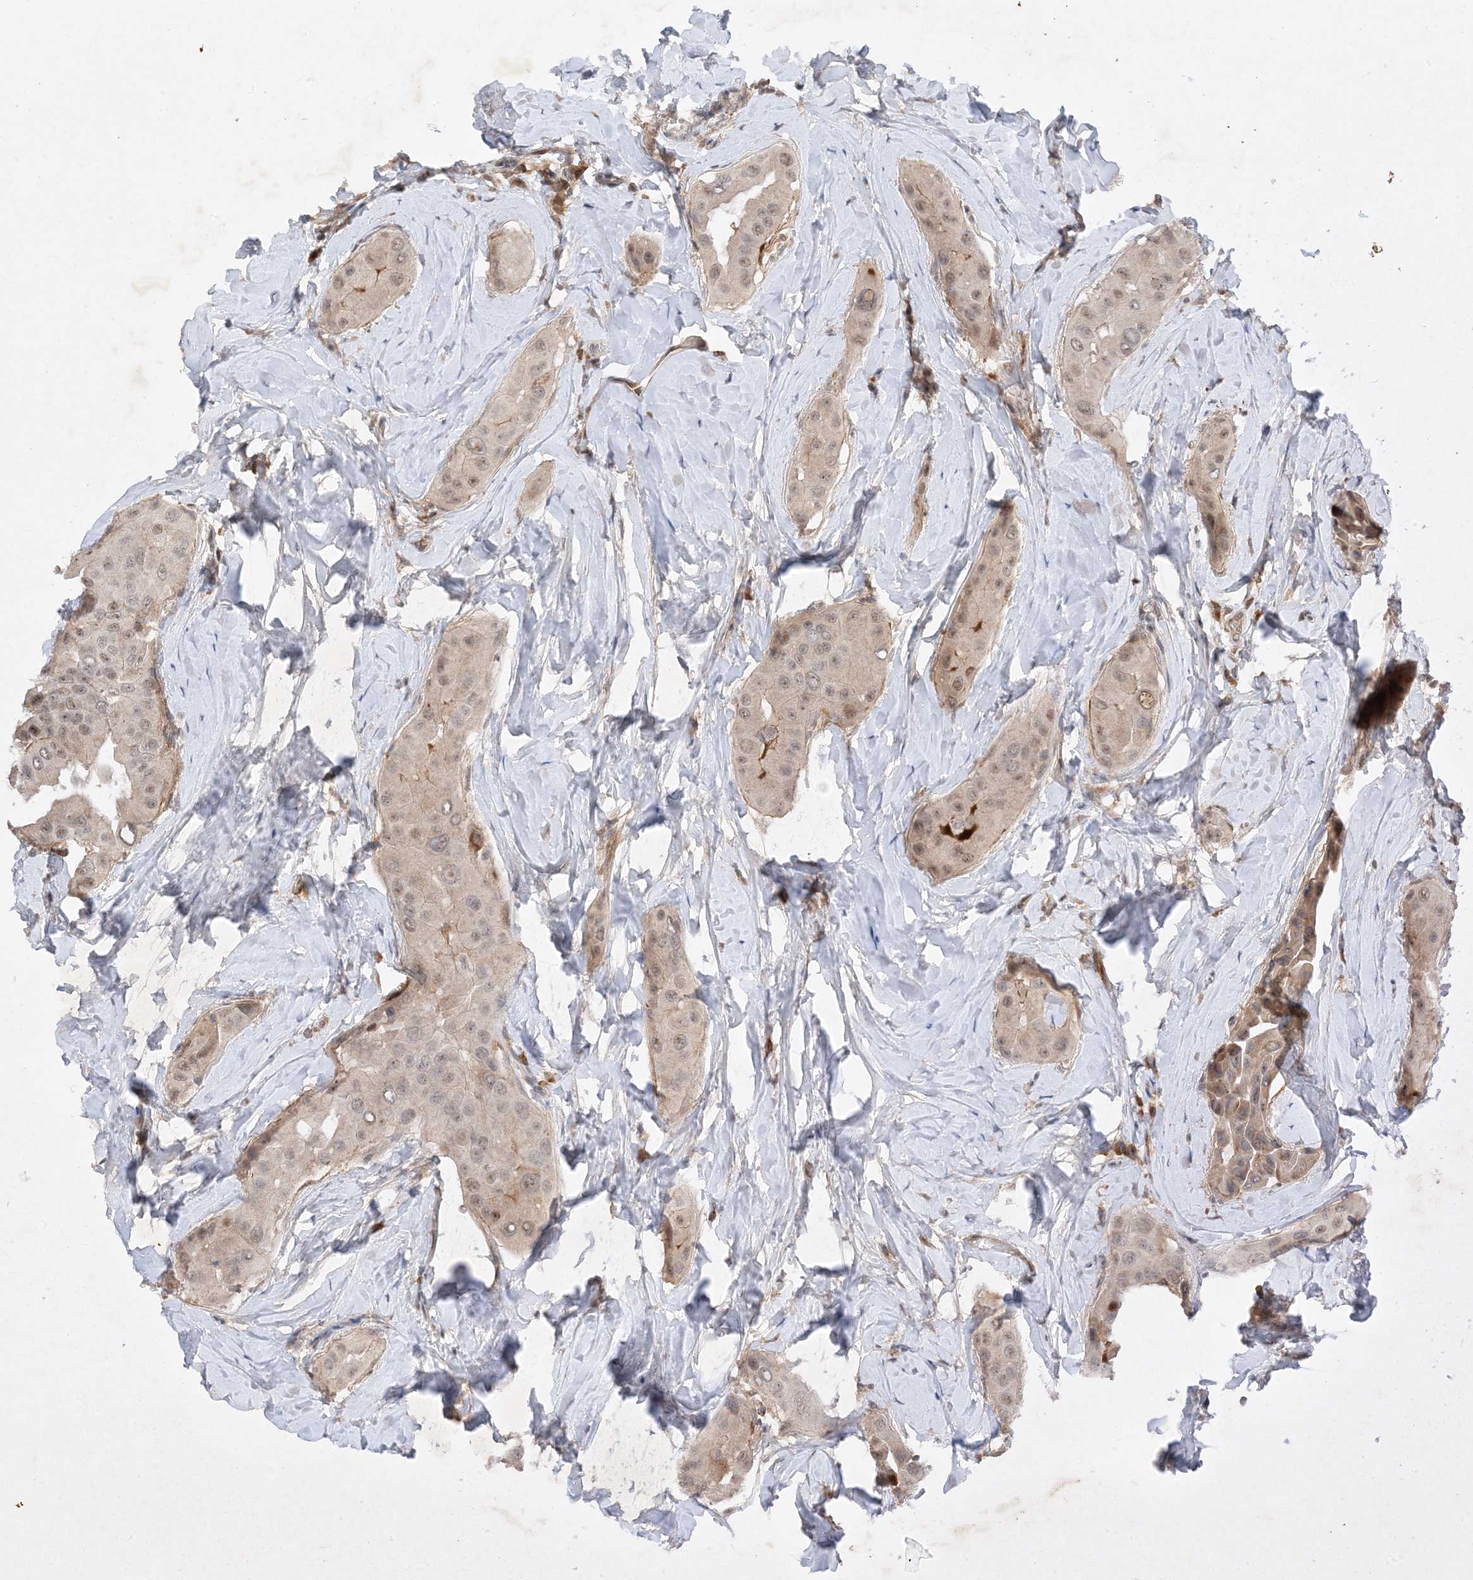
{"staining": {"intensity": "weak", "quantity": "25%-75%", "location": "nuclear"}, "tissue": "thyroid cancer", "cell_type": "Tumor cells", "image_type": "cancer", "snomed": [{"axis": "morphology", "description": "Papillary adenocarcinoma, NOS"}, {"axis": "topography", "description": "Thyroid gland"}], "caption": "Tumor cells reveal low levels of weak nuclear staining in about 25%-75% of cells in thyroid papillary adenocarcinoma.", "gene": "MAST3", "patient": {"sex": "male", "age": 33}}